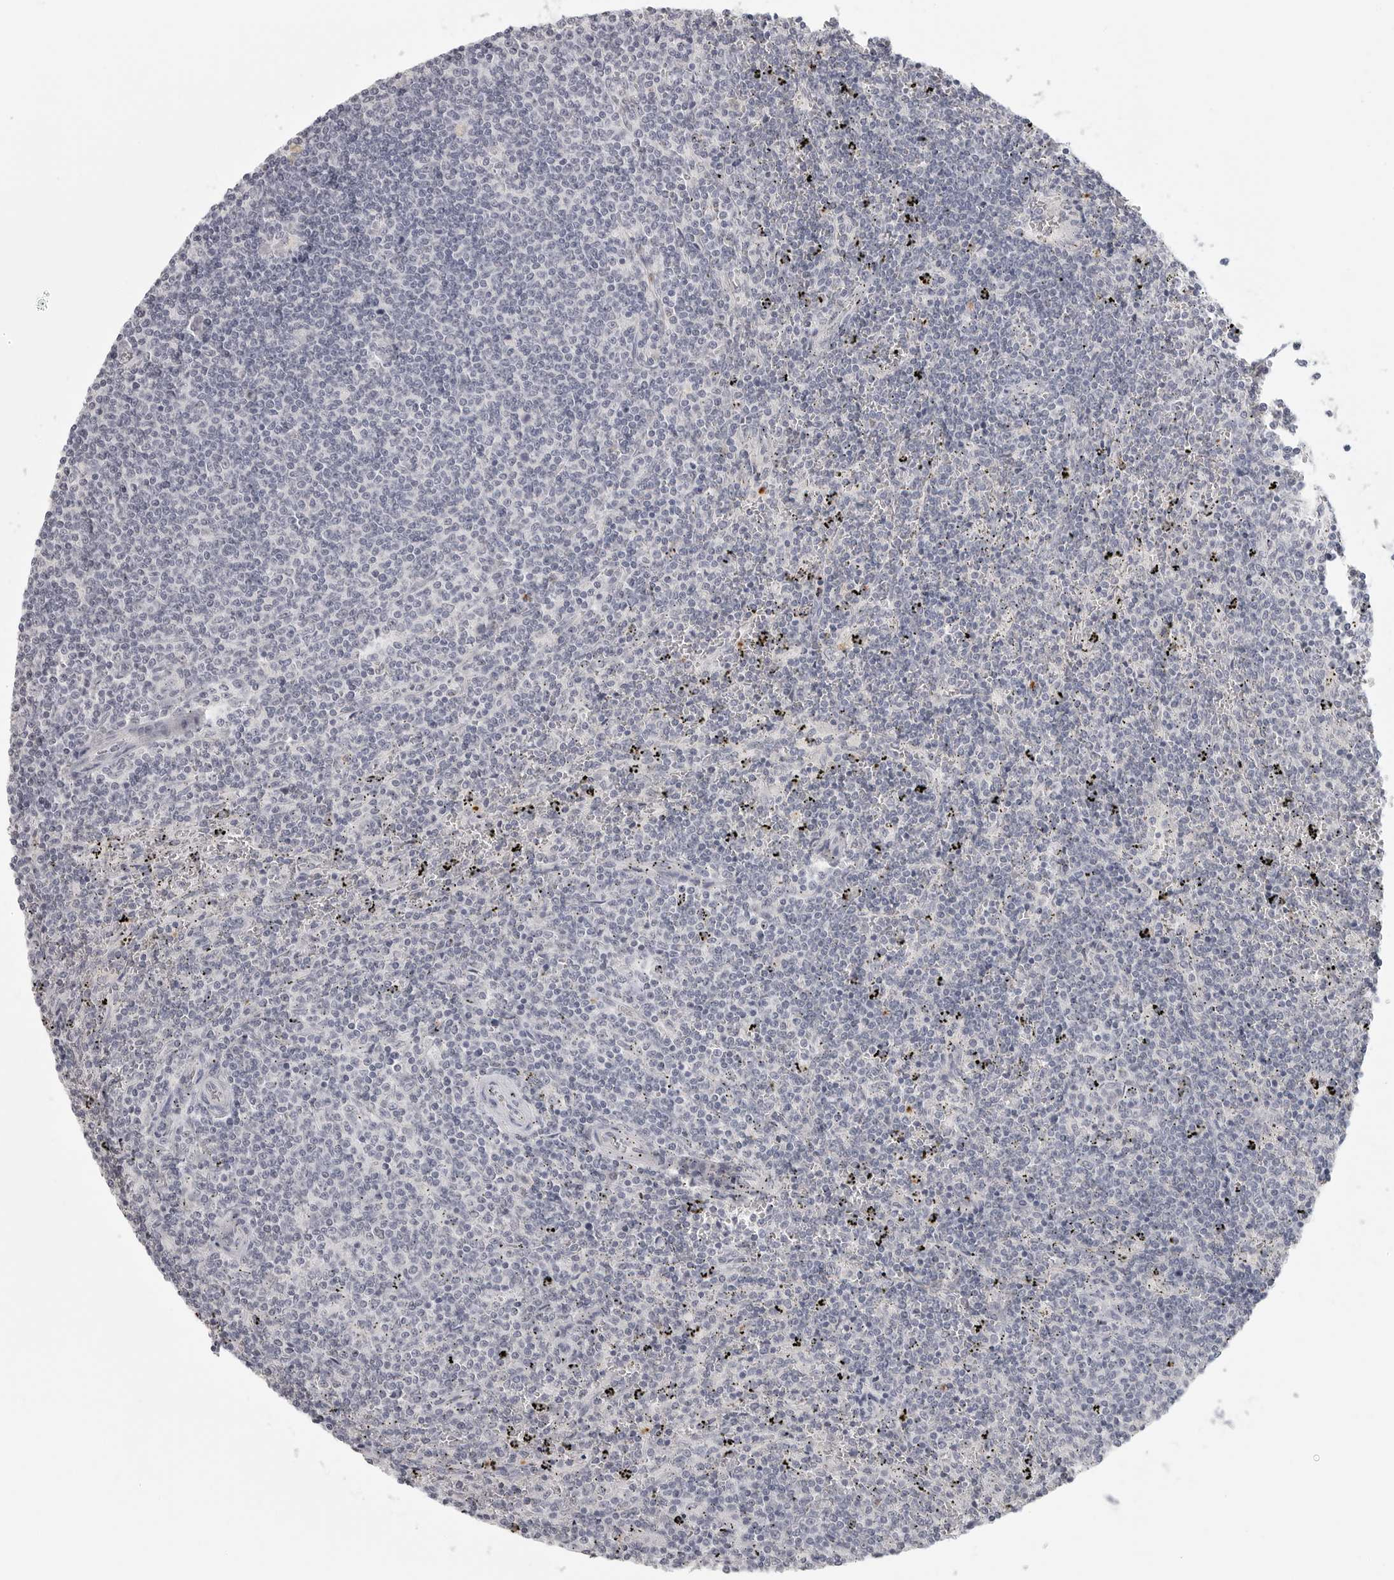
{"staining": {"intensity": "negative", "quantity": "none", "location": "none"}, "tissue": "lymphoma", "cell_type": "Tumor cells", "image_type": "cancer", "snomed": [{"axis": "morphology", "description": "Malignant lymphoma, non-Hodgkin's type, Low grade"}, {"axis": "topography", "description": "Spleen"}], "caption": "Immunohistochemical staining of human lymphoma reveals no significant staining in tumor cells.", "gene": "HMGCS2", "patient": {"sex": "female", "age": 50}}